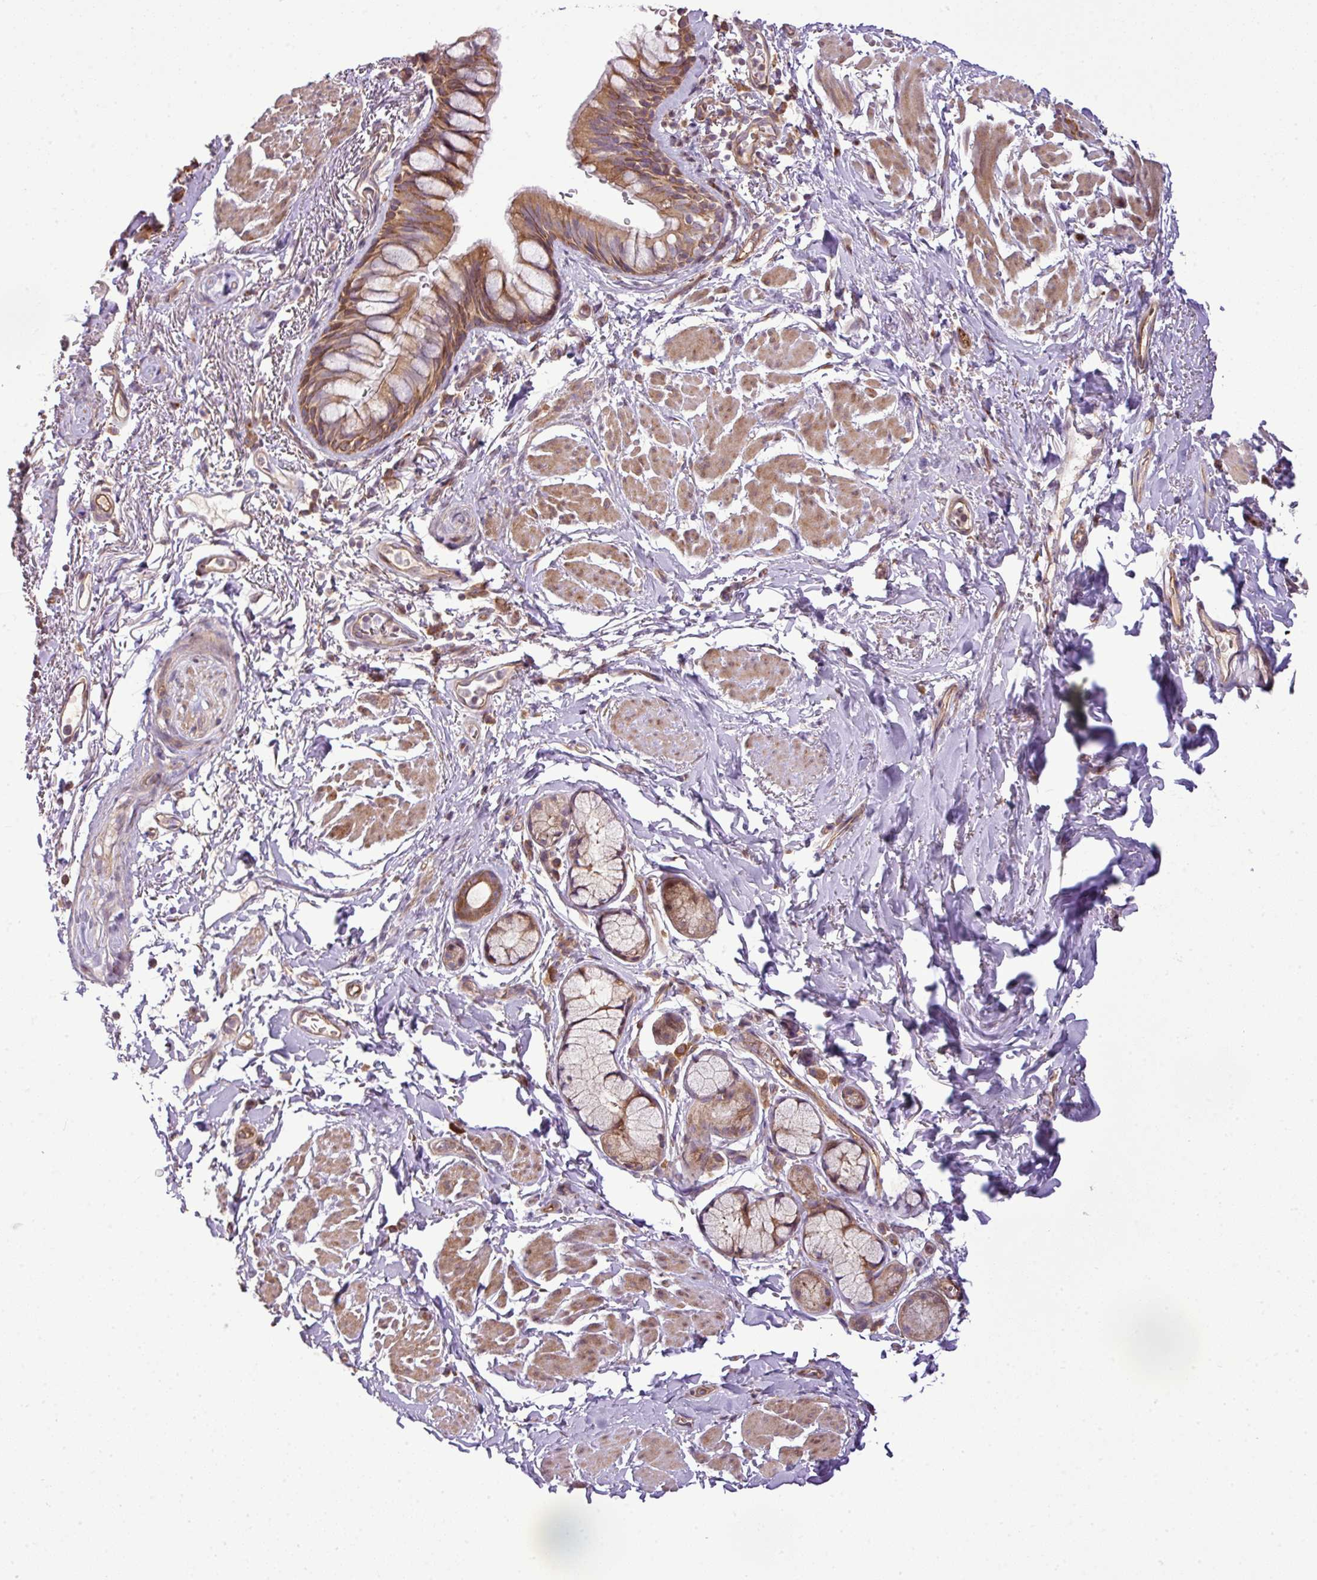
{"staining": {"intensity": "moderate", "quantity": ">75%", "location": "cytoplasmic/membranous"}, "tissue": "bronchus", "cell_type": "Respiratory epithelial cells", "image_type": "normal", "snomed": [{"axis": "morphology", "description": "Normal tissue, NOS"}, {"axis": "topography", "description": "Bronchus"}], "caption": "This histopathology image reveals IHC staining of unremarkable human bronchus, with medium moderate cytoplasmic/membranous expression in approximately >75% of respiratory epithelial cells.", "gene": "COX18", "patient": {"sex": "male", "age": 67}}